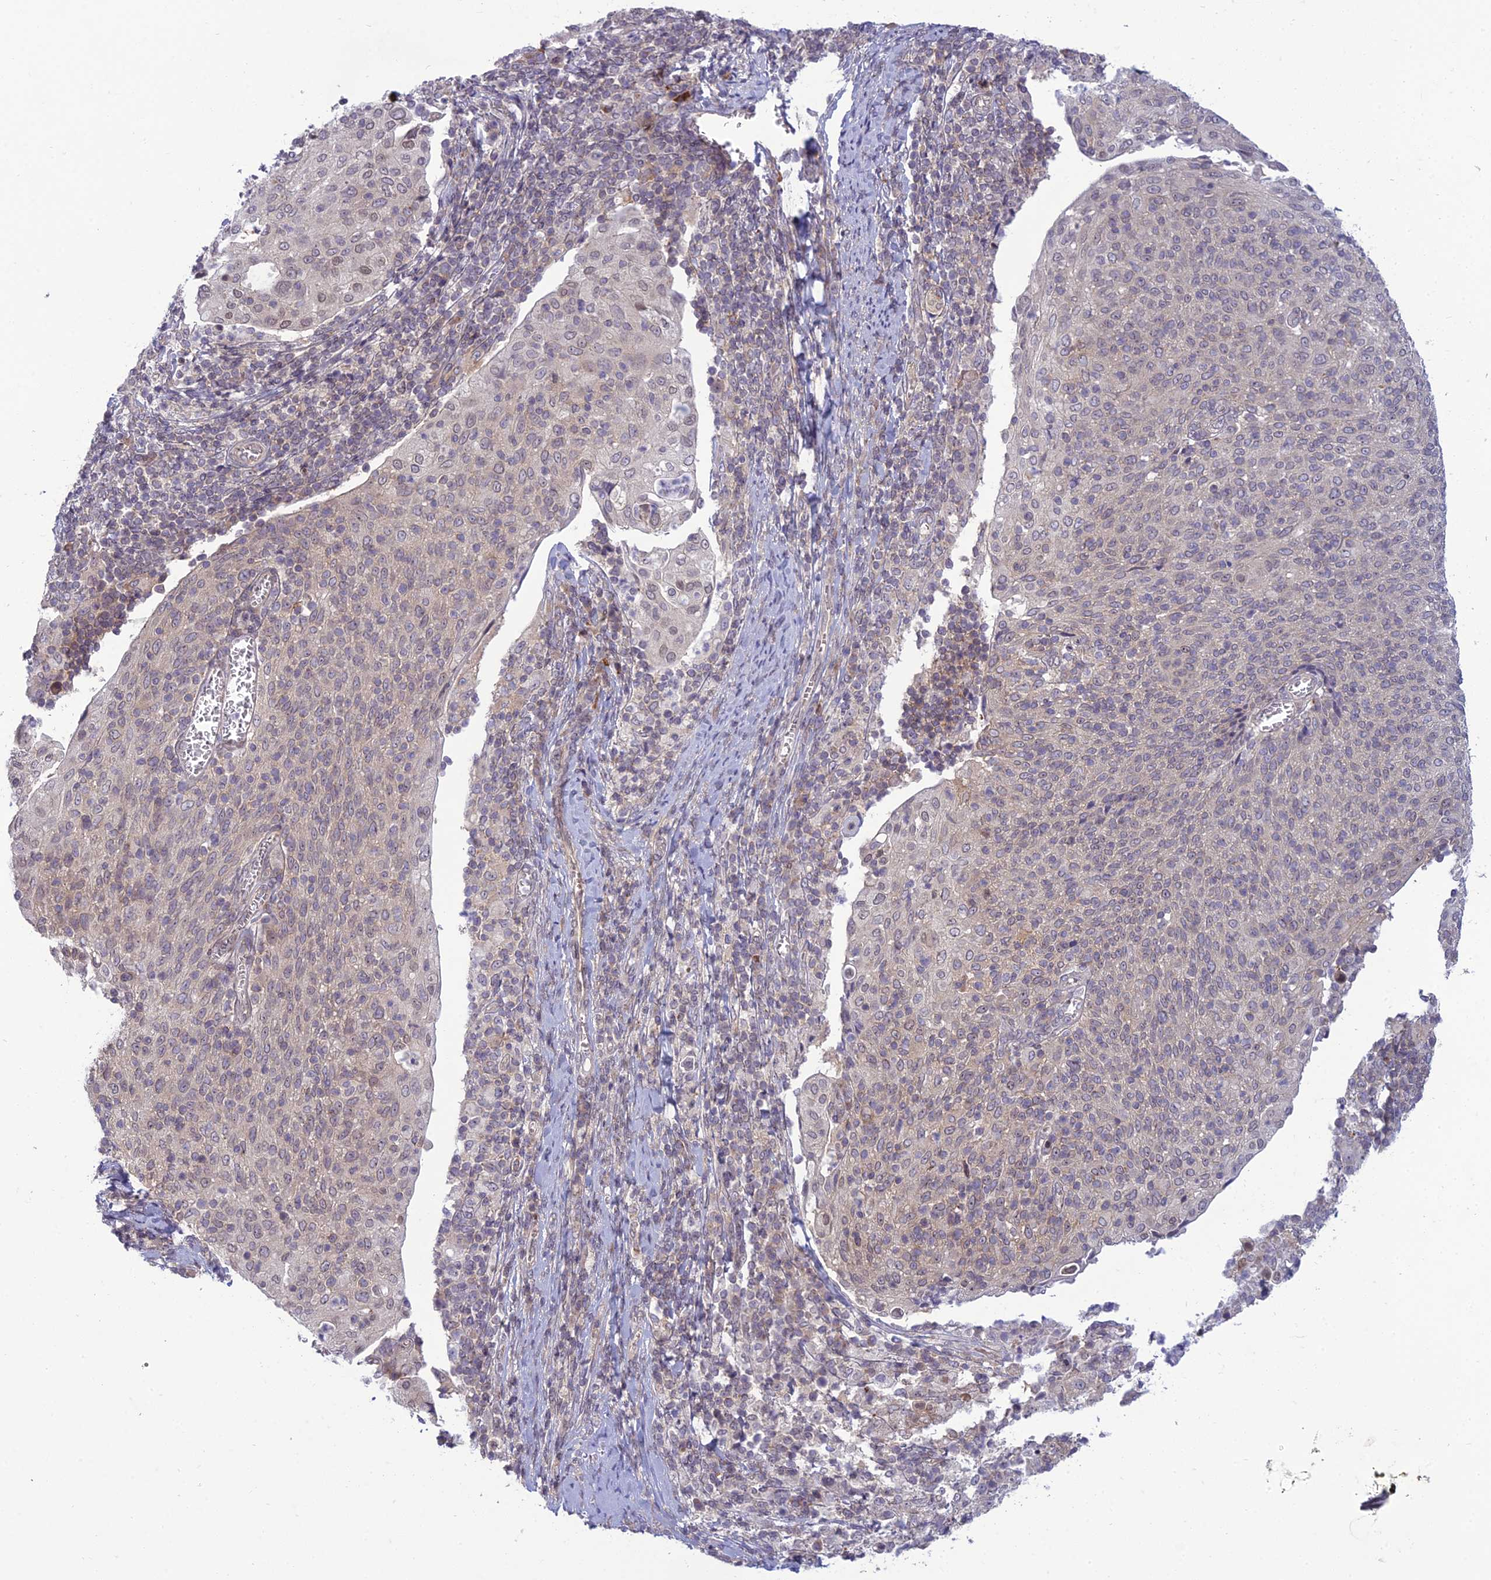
{"staining": {"intensity": "weak", "quantity": "<25%", "location": "nuclear"}, "tissue": "cervical cancer", "cell_type": "Tumor cells", "image_type": "cancer", "snomed": [{"axis": "morphology", "description": "Squamous cell carcinoma, NOS"}, {"axis": "topography", "description": "Cervix"}], "caption": "Immunohistochemistry of human cervical cancer displays no positivity in tumor cells.", "gene": "DTX2", "patient": {"sex": "female", "age": 52}}